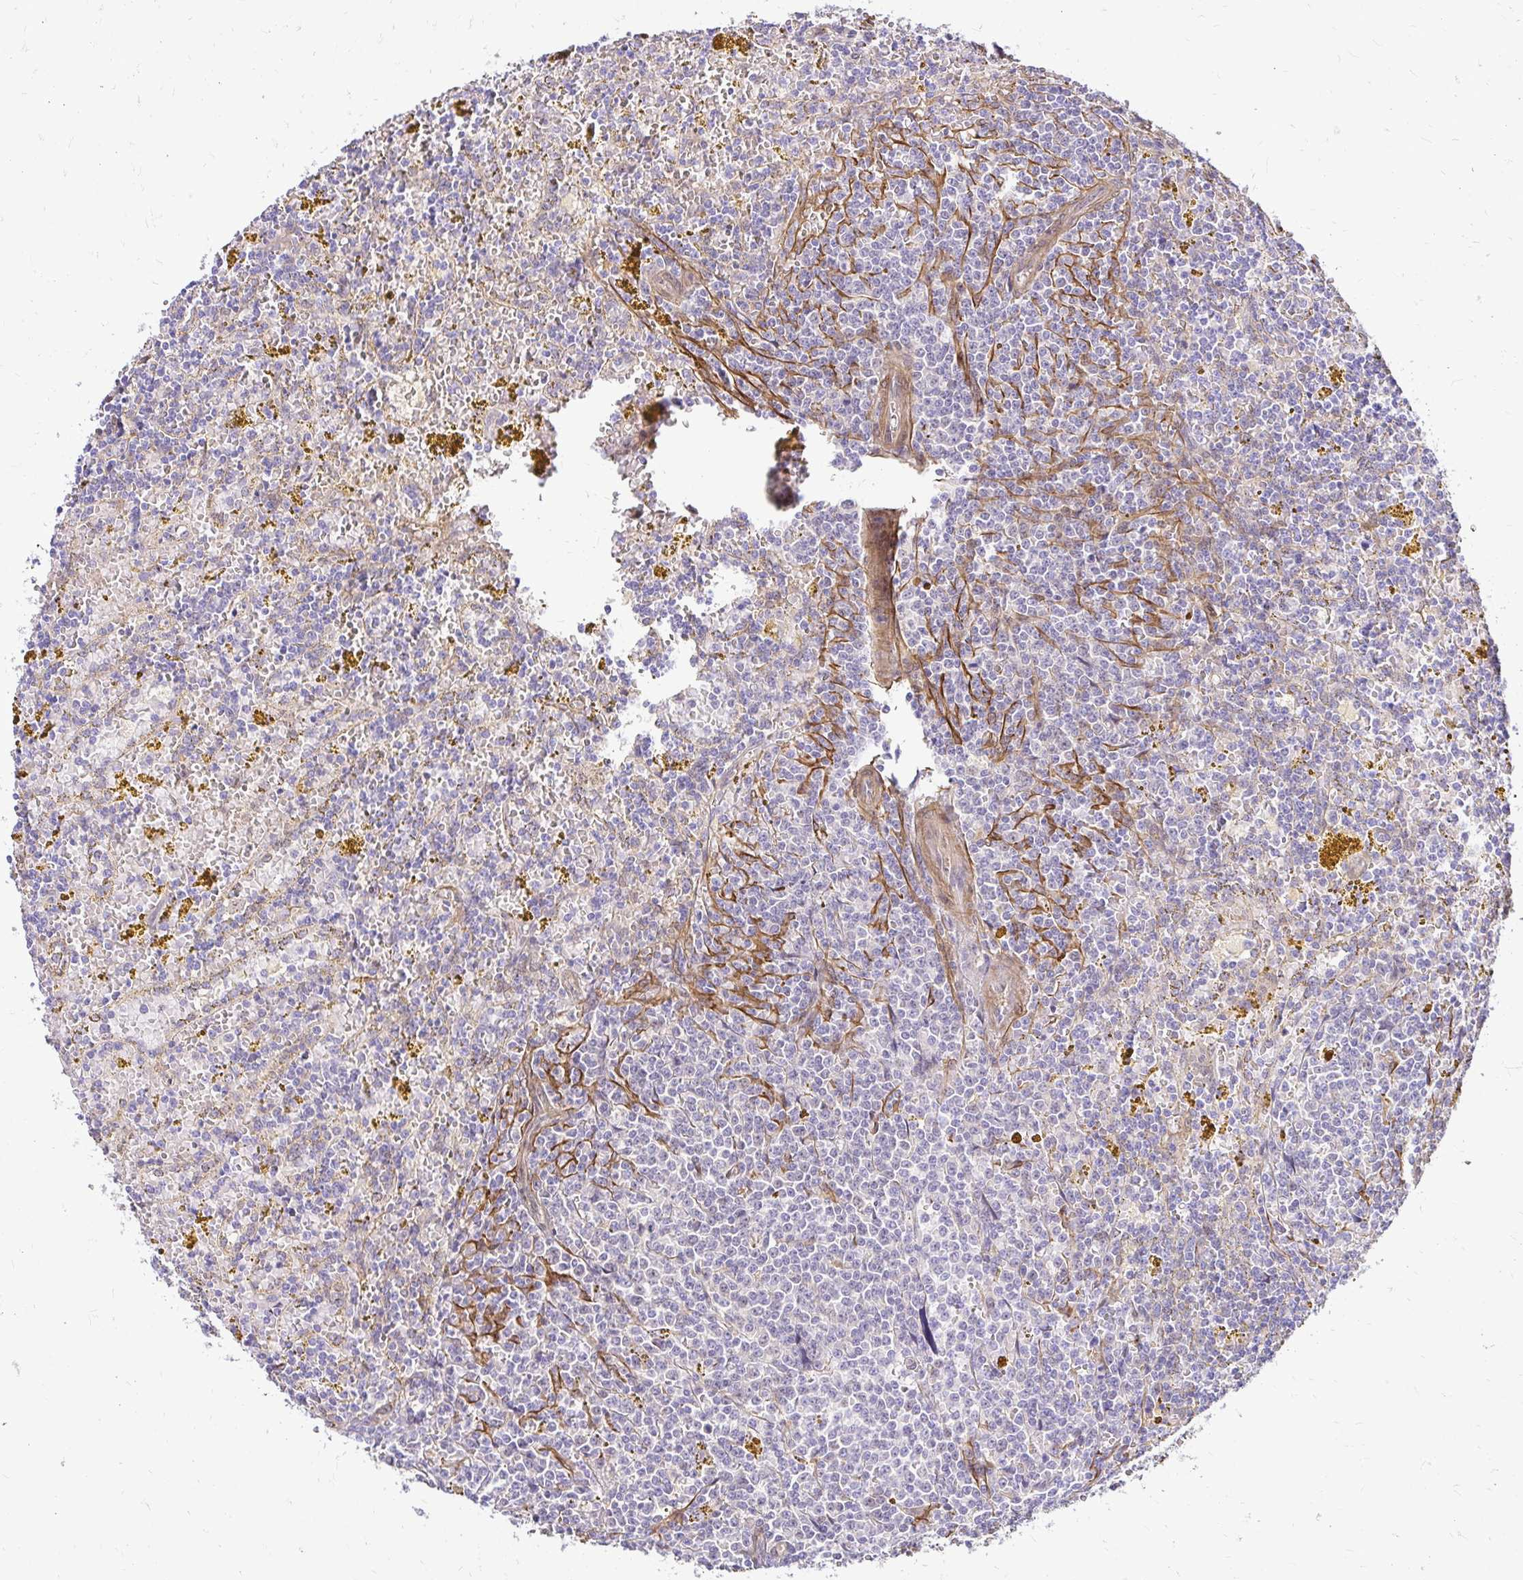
{"staining": {"intensity": "negative", "quantity": "none", "location": "none"}, "tissue": "lymphoma", "cell_type": "Tumor cells", "image_type": "cancer", "snomed": [{"axis": "morphology", "description": "Malignant lymphoma, non-Hodgkin's type, Low grade"}, {"axis": "topography", "description": "Spleen"}, {"axis": "topography", "description": "Lymph node"}], "caption": "Immunohistochemistry (IHC) micrograph of human low-grade malignant lymphoma, non-Hodgkin's type stained for a protein (brown), which demonstrates no staining in tumor cells. (Stains: DAB (3,3'-diaminobenzidine) IHC with hematoxylin counter stain, Microscopy: brightfield microscopy at high magnification).", "gene": "YAP1", "patient": {"sex": "female", "age": 66}}